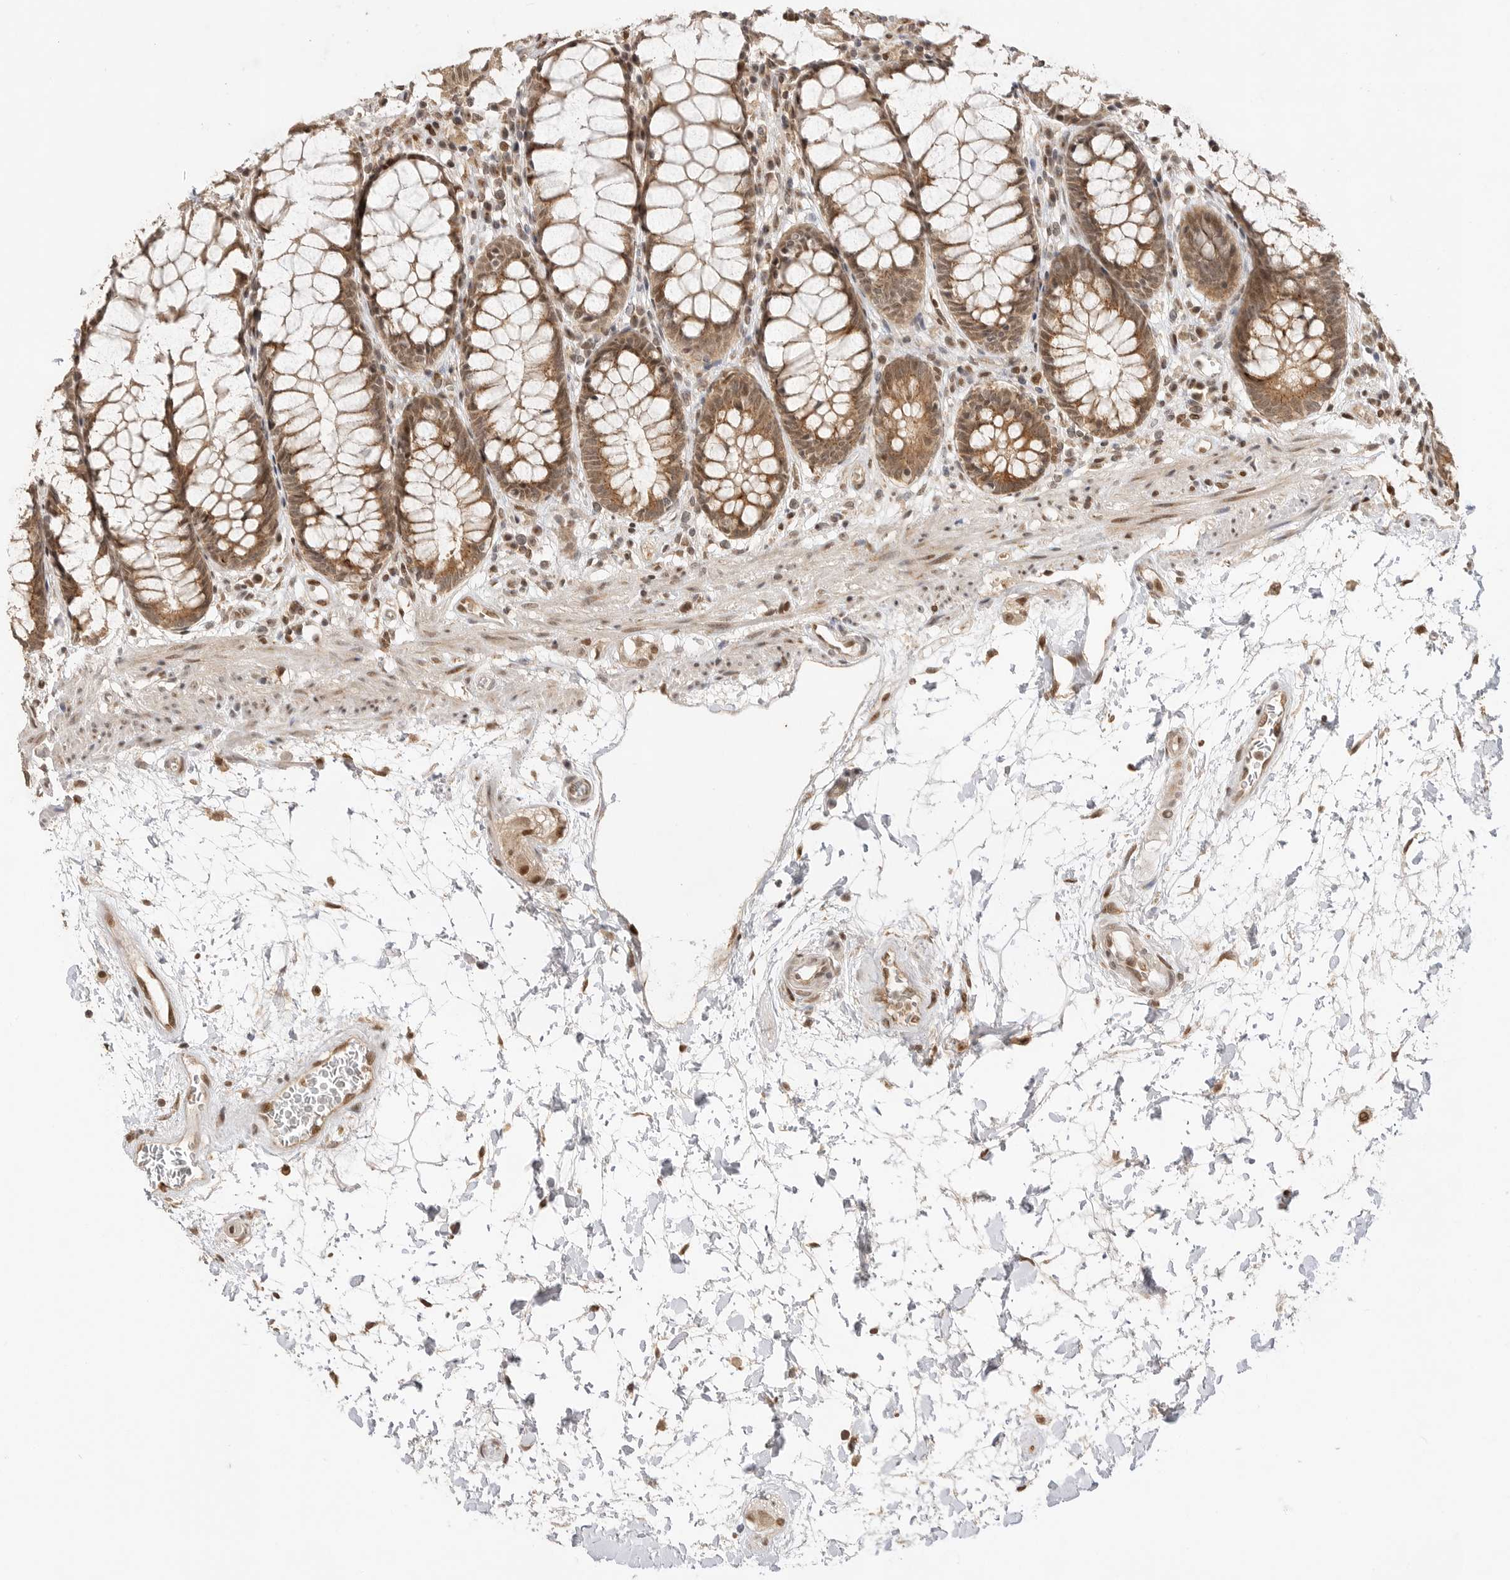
{"staining": {"intensity": "moderate", "quantity": ">75%", "location": "cytoplasmic/membranous"}, "tissue": "rectum", "cell_type": "Glandular cells", "image_type": "normal", "snomed": [{"axis": "morphology", "description": "Normal tissue, NOS"}, {"axis": "topography", "description": "Rectum"}], "caption": "The photomicrograph demonstrates staining of normal rectum, revealing moderate cytoplasmic/membranous protein positivity (brown color) within glandular cells. Immunohistochemistry stains the protein of interest in brown and the nuclei are stained blue.", "gene": "ALKAL1", "patient": {"sex": "male", "age": 64}}